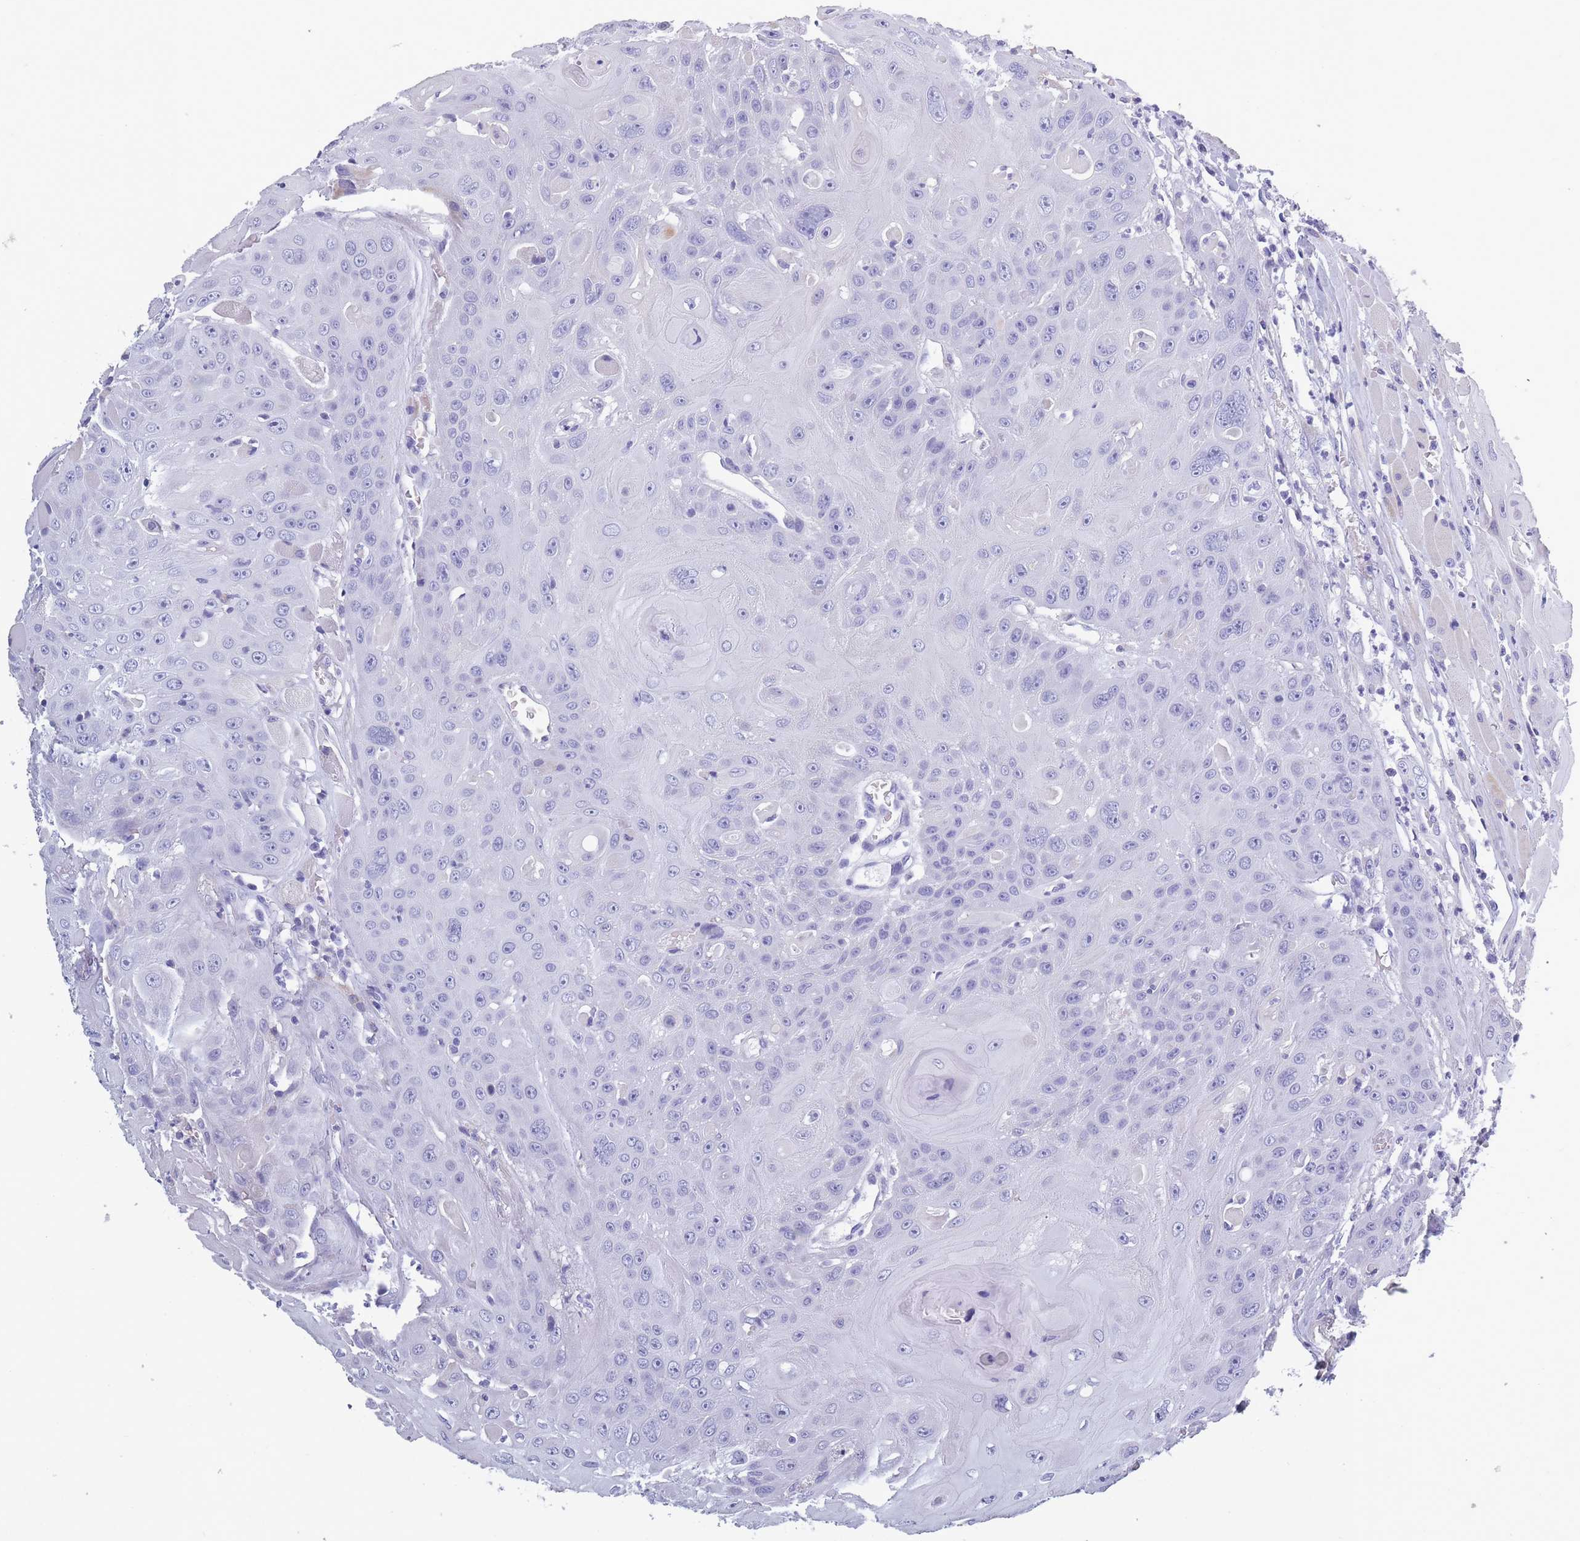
{"staining": {"intensity": "negative", "quantity": "none", "location": "none"}, "tissue": "head and neck cancer", "cell_type": "Tumor cells", "image_type": "cancer", "snomed": [{"axis": "morphology", "description": "Squamous cell carcinoma, NOS"}, {"axis": "topography", "description": "Head-Neck"}], "caption": "Head and neck squamous cell carcinoma was stained to show a protein in brown. There is no significant positivity in tumor cells.", "gene": "OR4C5", "patient": {"sex": "female", "age": 59}}